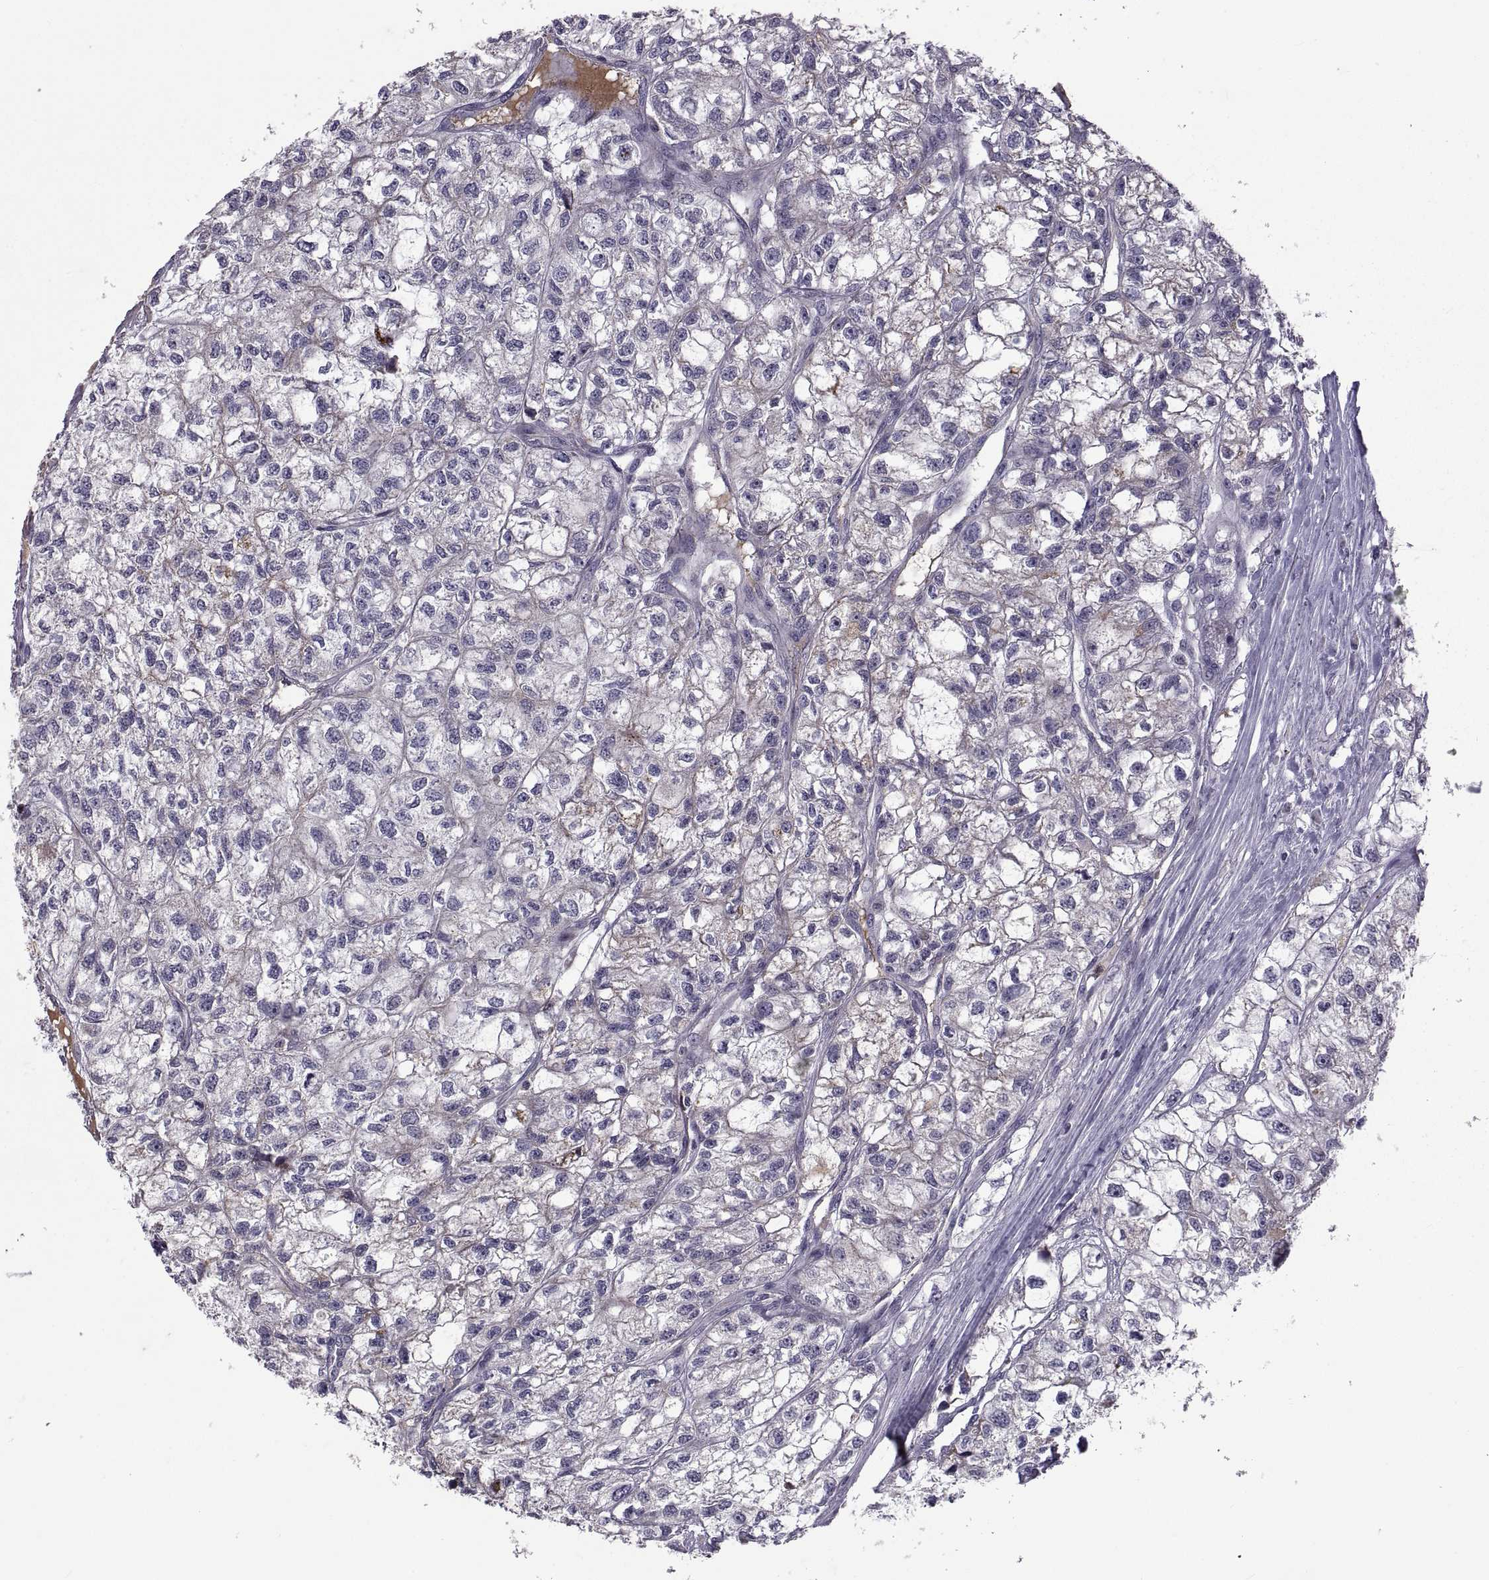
{"staining": {"intensity": "strong", "quantity": "<25%", "location": "cytoplasmic/membranous"}, "tissue": "renal cancer", "cell_type": "Tumor cells", "image_type": "cancer", "snomed": [{"axis": "morphology", "description": "Adenocarcinoma, NOS"}, {"axis": "topography", "description": "Kidney"}], "caption": "Immunohistochemical staining of human renal adenocarcinoma reveals strong cytoplasmic/membranous protein positivity in approximately <25% of tumor cells.", "gene": "NPTX2", "patient": {"sex": "male", "age": 56}}